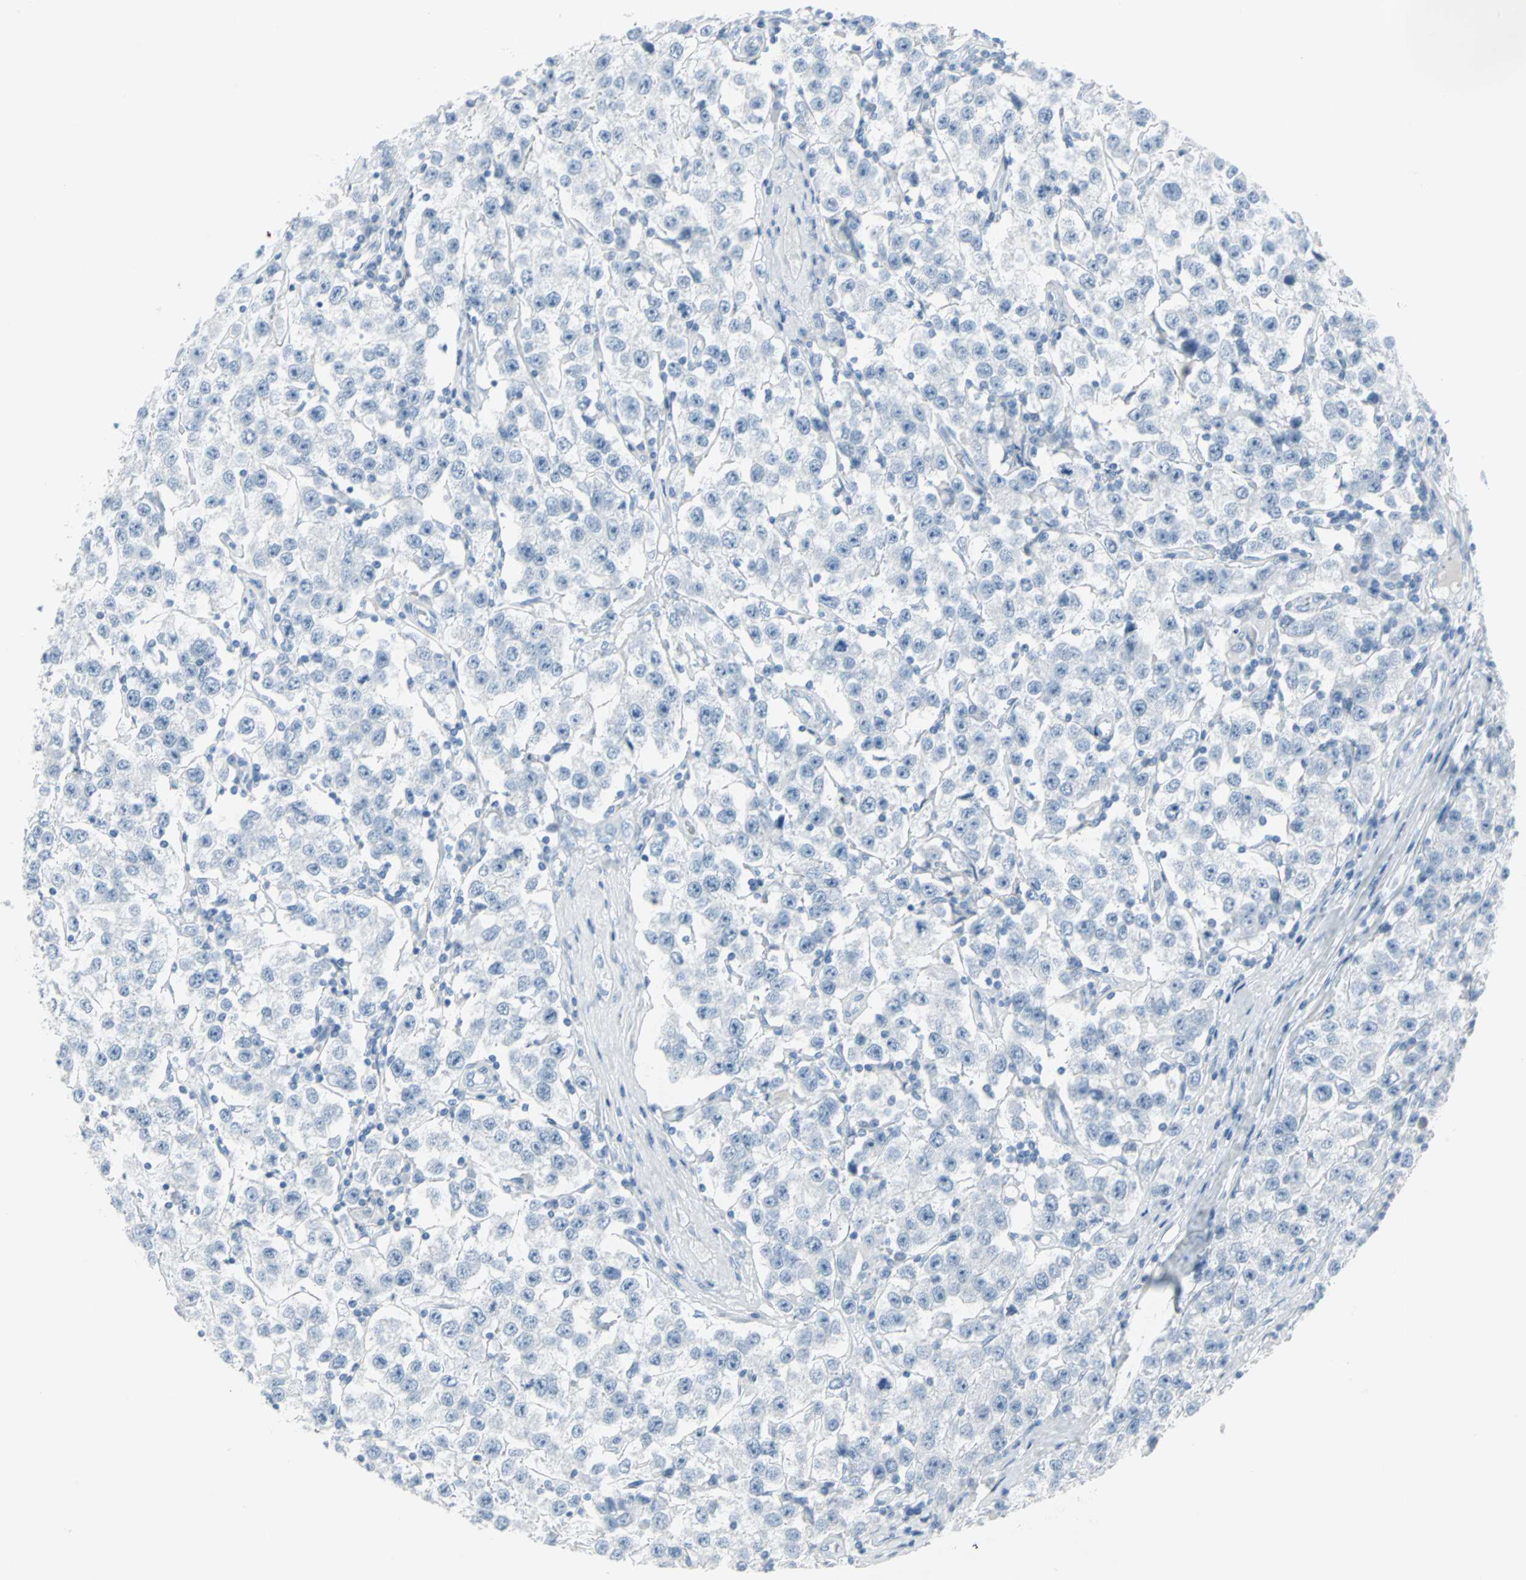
{"staining": {"intensity": "negative", "quantity": "none", "location": "none"}, "tissue": "testis cancer", "cell_type": "Tumor cells", "image_type": "cancer", "snomed": [{"axis": "morphology", "description": "Seminoma, NOS"}, {"axis": "topography", "description": "Testis"}], "caption": "Tumor cells are negative for brown protein staining in seminoma (testis).", "gene": "STX1A", "patient": {"sex": "male", "age": 52}}